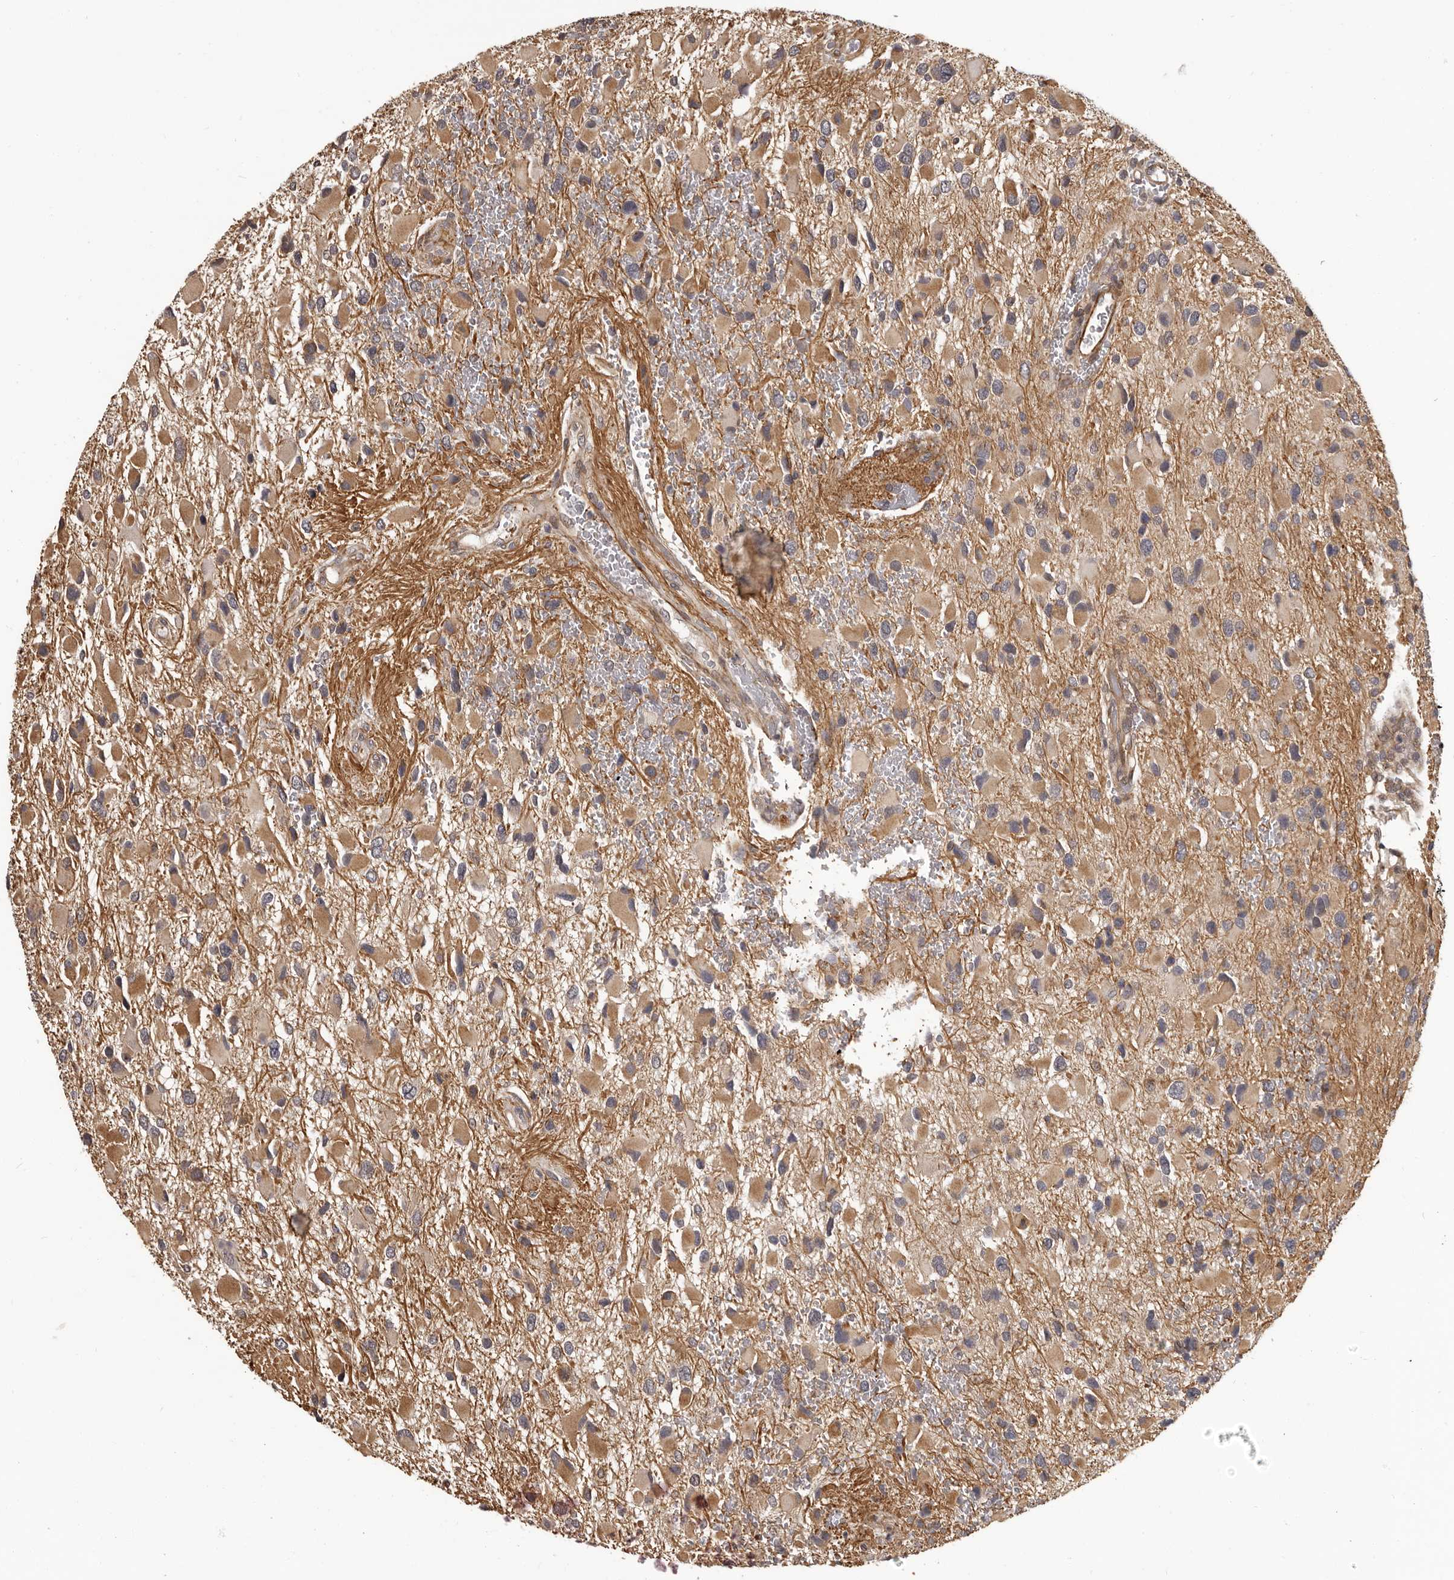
{"staining": {"intensity": "moderate", "quantity": ">75%", "location": "cytoplasmic/membranous"}, "tissue": "glioma", "cell_type": "Tumor cells", "image_type": "cancer", "snomed": [{"axis": "morphology", "description": "Glioma, malignant, High grade"}, {"axis": "topography", "description": "Brain"}], "caption": "High-grade glioma (malignant) was stained to show a protein in brown. There is medium levels of moderate cytoplasmic/membranous positivity in approximately >75% of tumor cells.", "gene": "SLITRK6", "patient": {"sex": "male", "age": 53}}